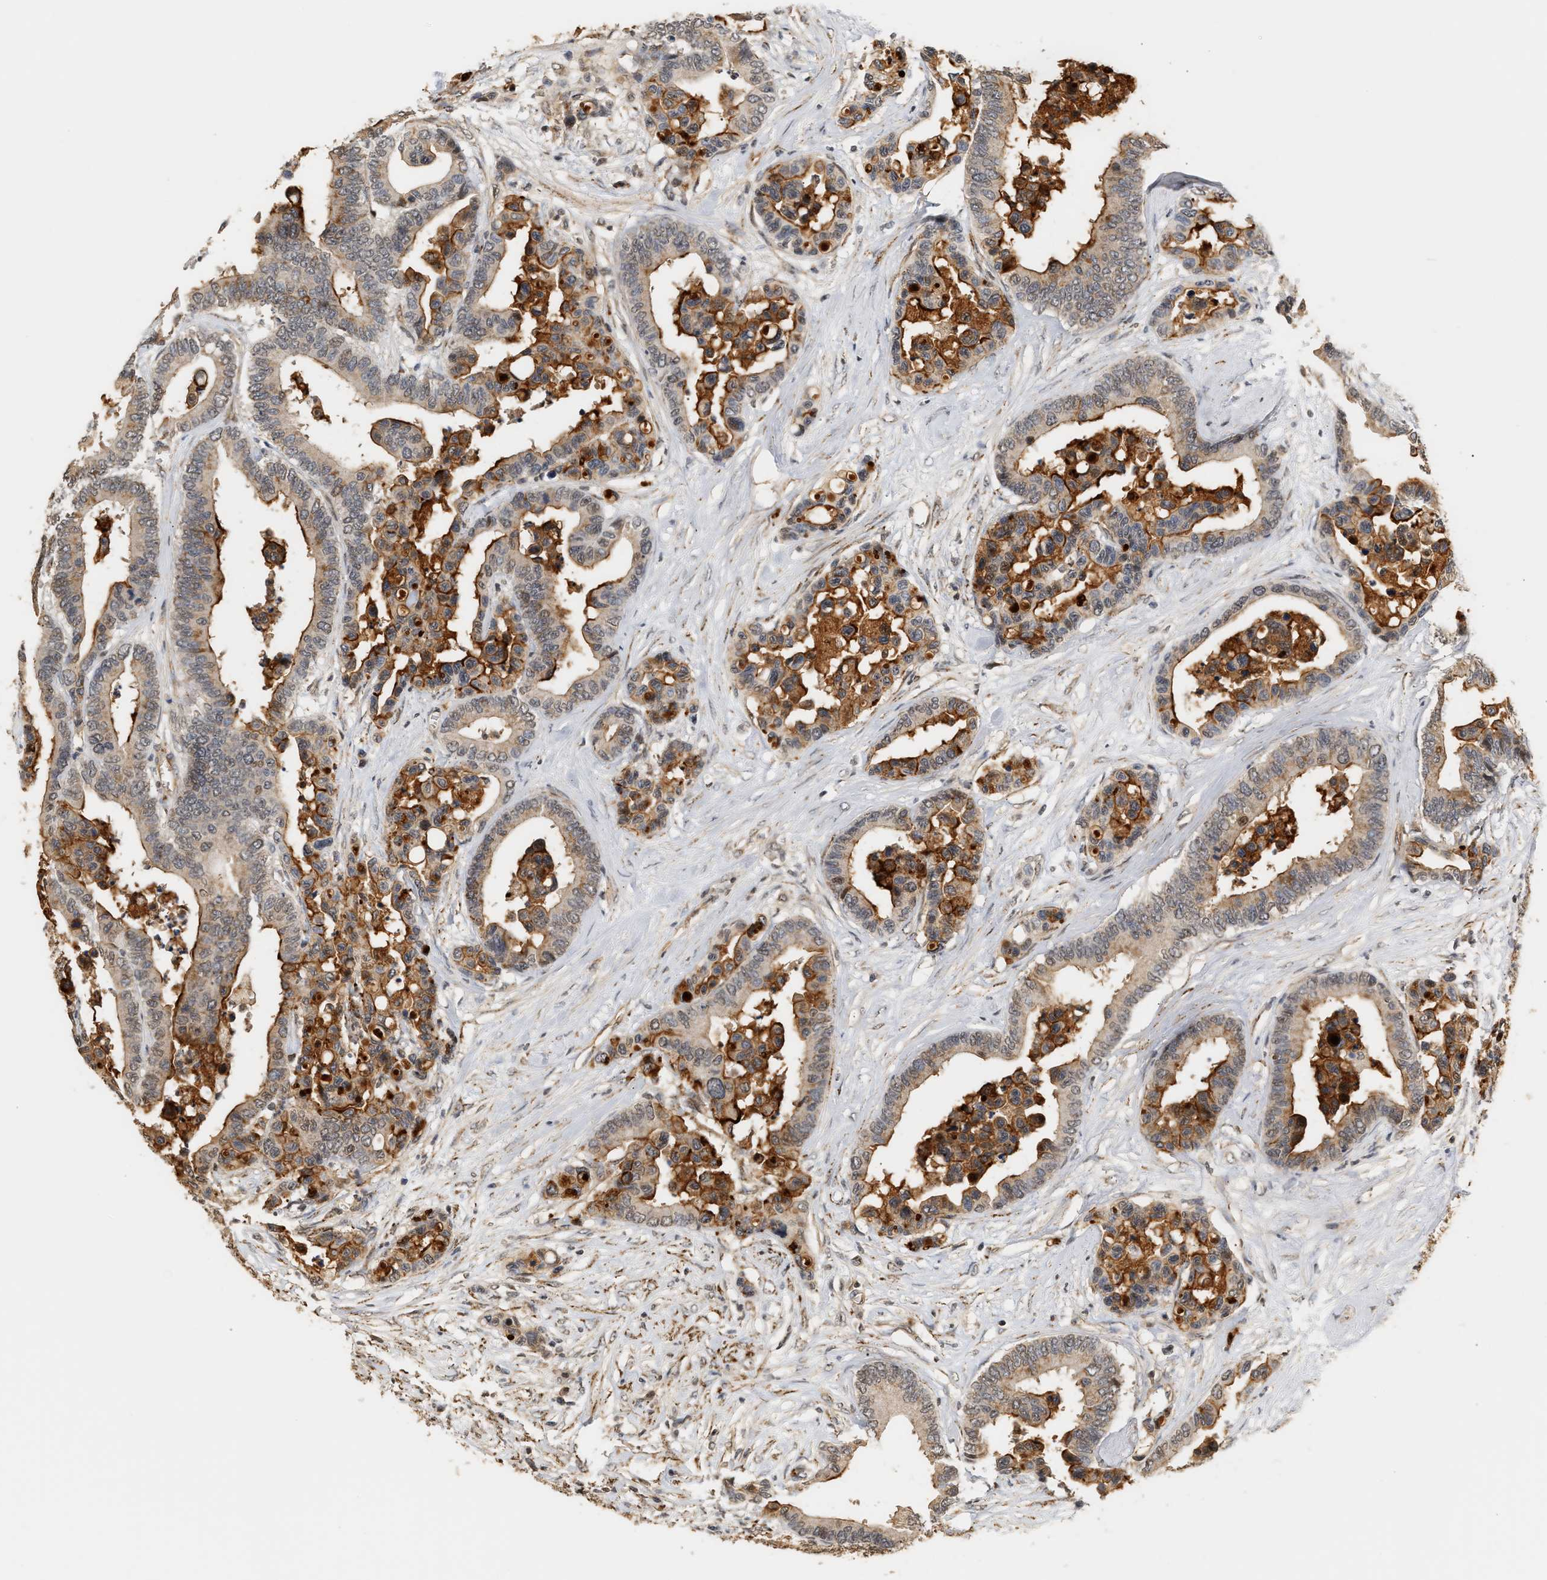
{"staining": {"intensity": "moderate", "quantity": ">75%", "location": "cytoplasmic/membranous"}, "tissue": "colorectal cancer", "cell_type": "Tumor cells", "image_type": "cancer", "snomed": [{"axis": "morphology", "description": "Normal tissue, NOS"}, {"axis": "morphology", "description": "Adenocarcinoma, NOS"}, {"axis": "topography", "description": "Colon"}], "caption": "Human adenocarcinoma (colorectal) stained with a brown dye reveals moderate cytoplasmic/membranous positive positivity in approximately >75% of tumor cells.", "gene": "PLXND1", "patient": {"sex": "male", "age": 82}}